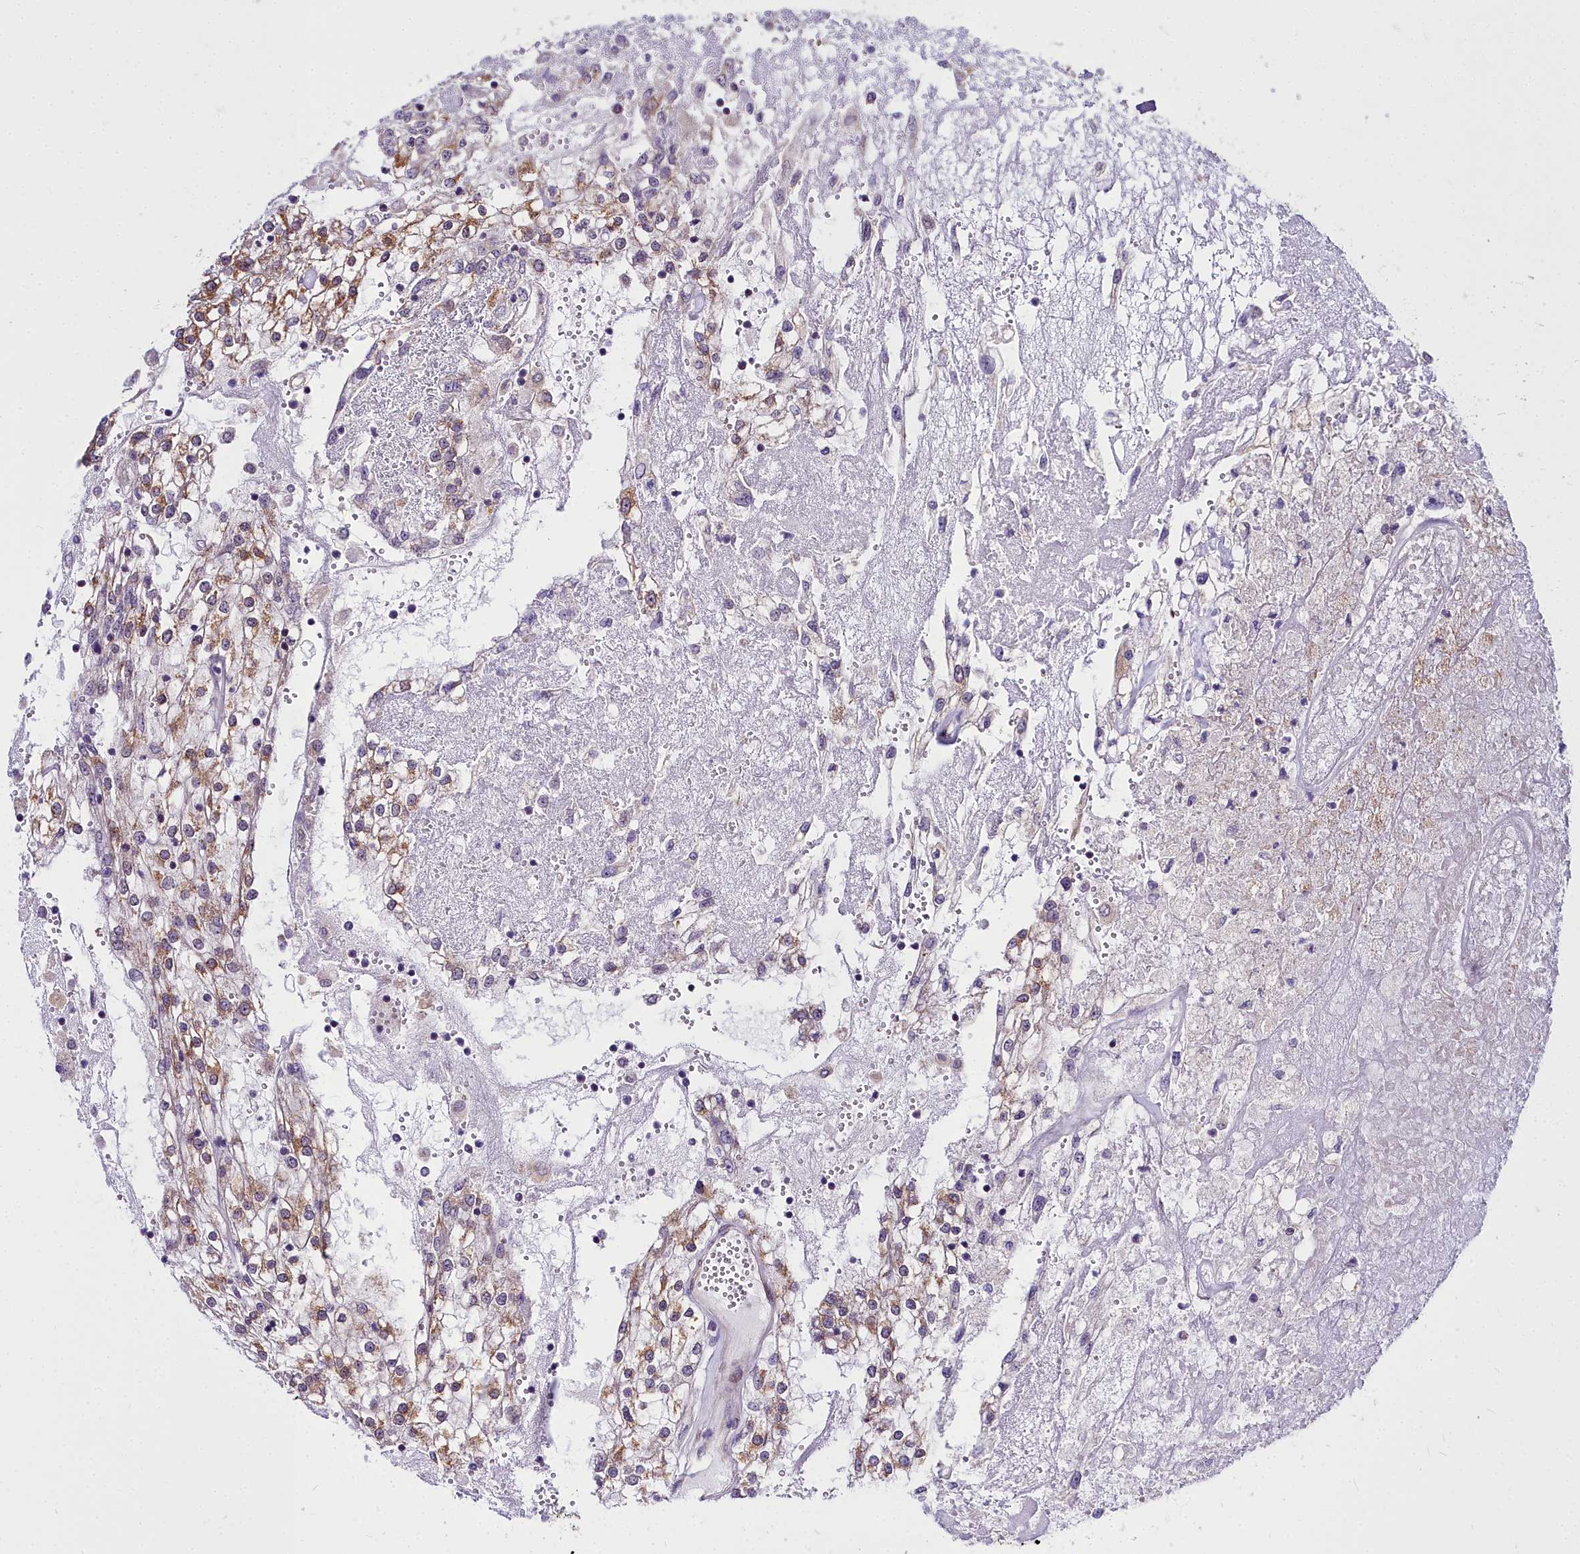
{"staining": {"intensity": "moderate", "quantity": "25%-75%", "location": "cytoplasmic/membranous"}, "tissue": "renal cancer", "cell_type": "Tumor cells", "image_type": "cancer", "snomed": [{"axis": "morphology", "description": "Adenocarcinoma, NOS"}, {"axis": "topography", "description": "Kidney"}], "caption": "Moderate cytoplasmic/membranous expression is seen in about 25%-75% of tumor cells in renal cancer.", "gene": "ABCB8", "patient": {"sex": "female", "age": 52}}